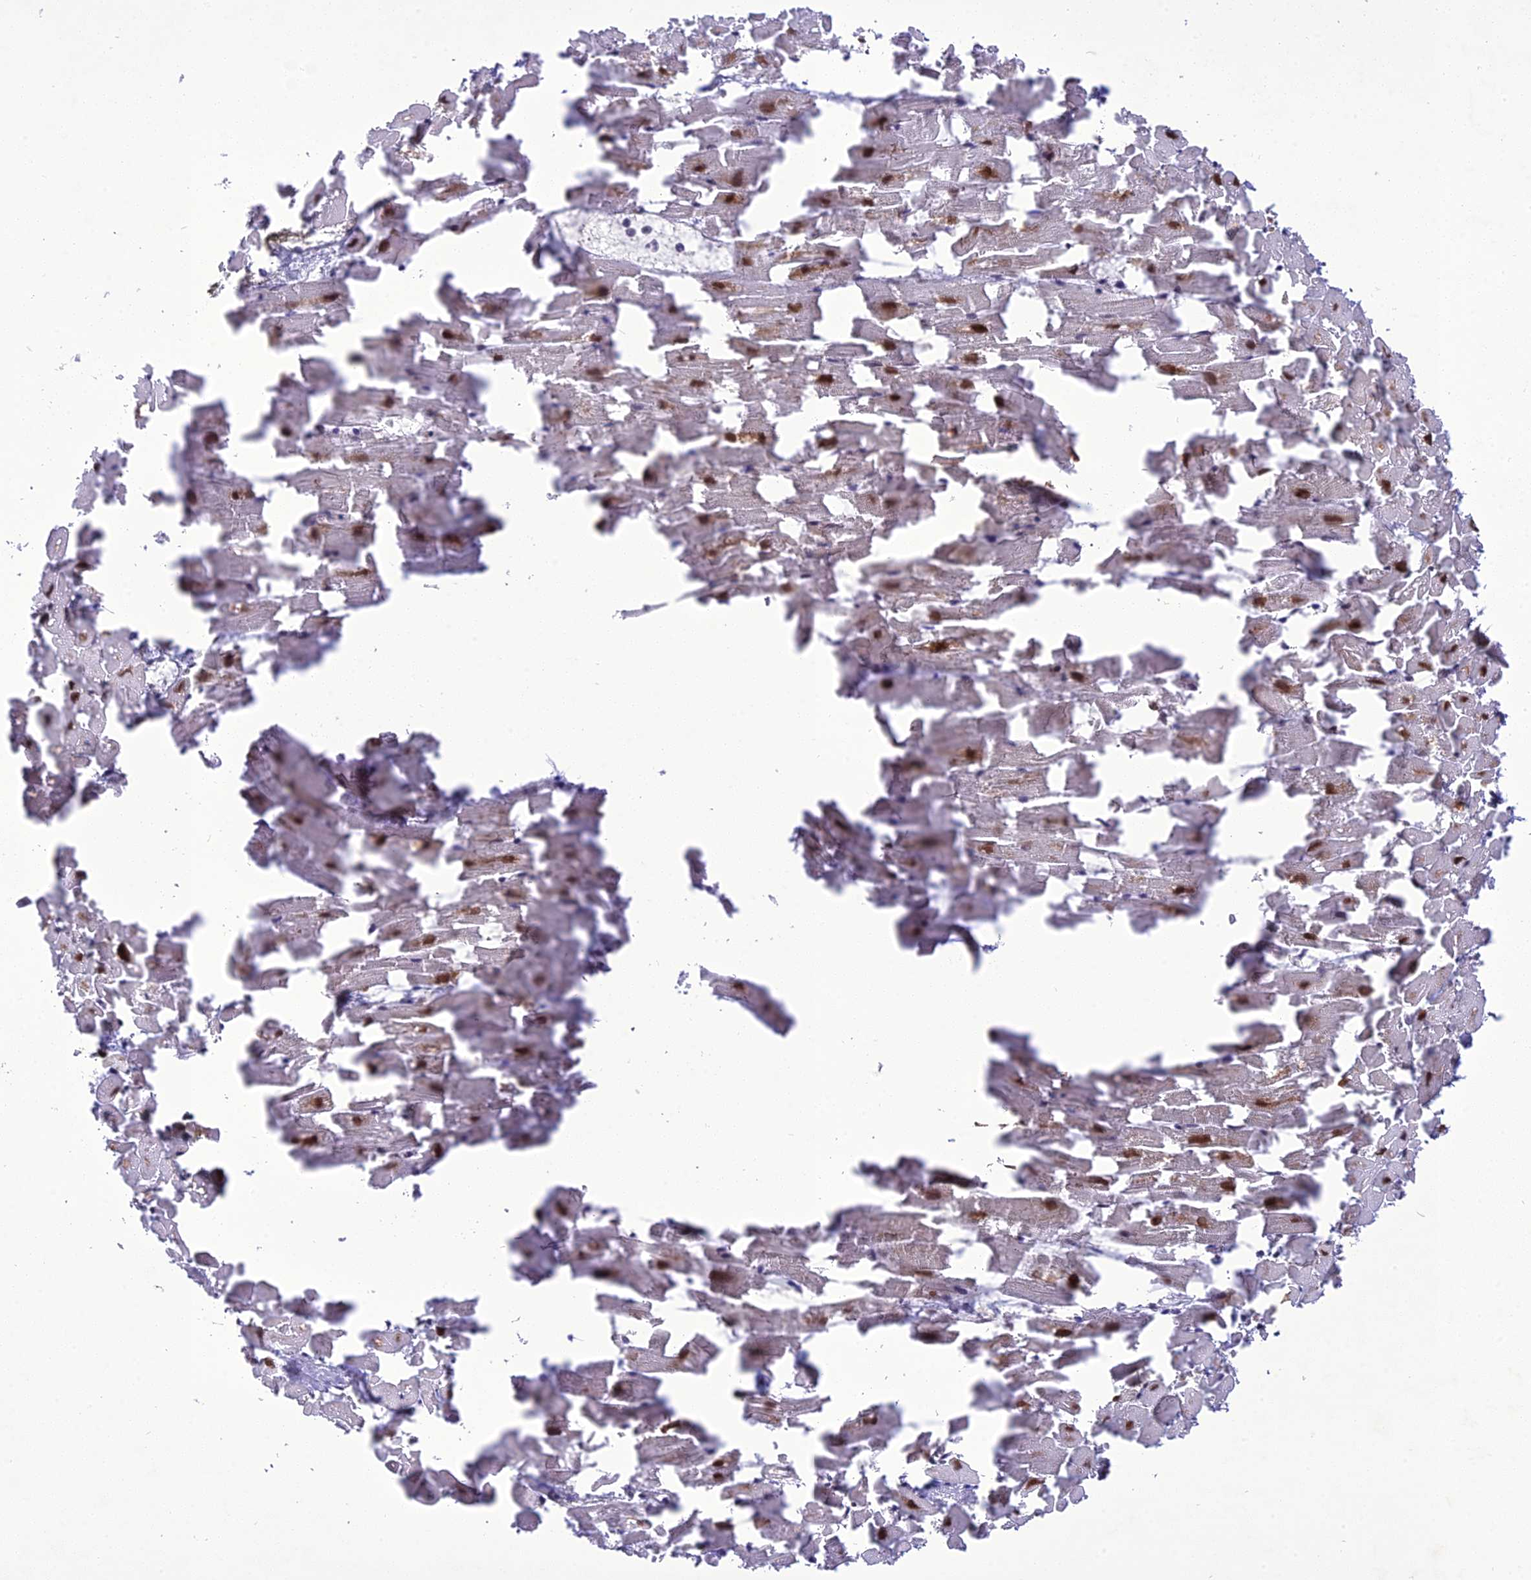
{"staining": {"intensity": "strong", "quantity": "25%-75%", "location": "nuclear"}, "tissue": "heart muscle", "cell_type": "Cardiomyocytes", "image_type": "normal", "snomed": [{"axis": "morphology", "description": "Normal tissue, NOS"}, {"axis": "topography", "description": "Heart"}], "caption": "Protein expression analysis of benign heart muscle displays strong nuclear staining in about 25%-75% of cardiomyocytes.", "gene": "DDX1", "patient": {"sex": "female", "age": 64}}